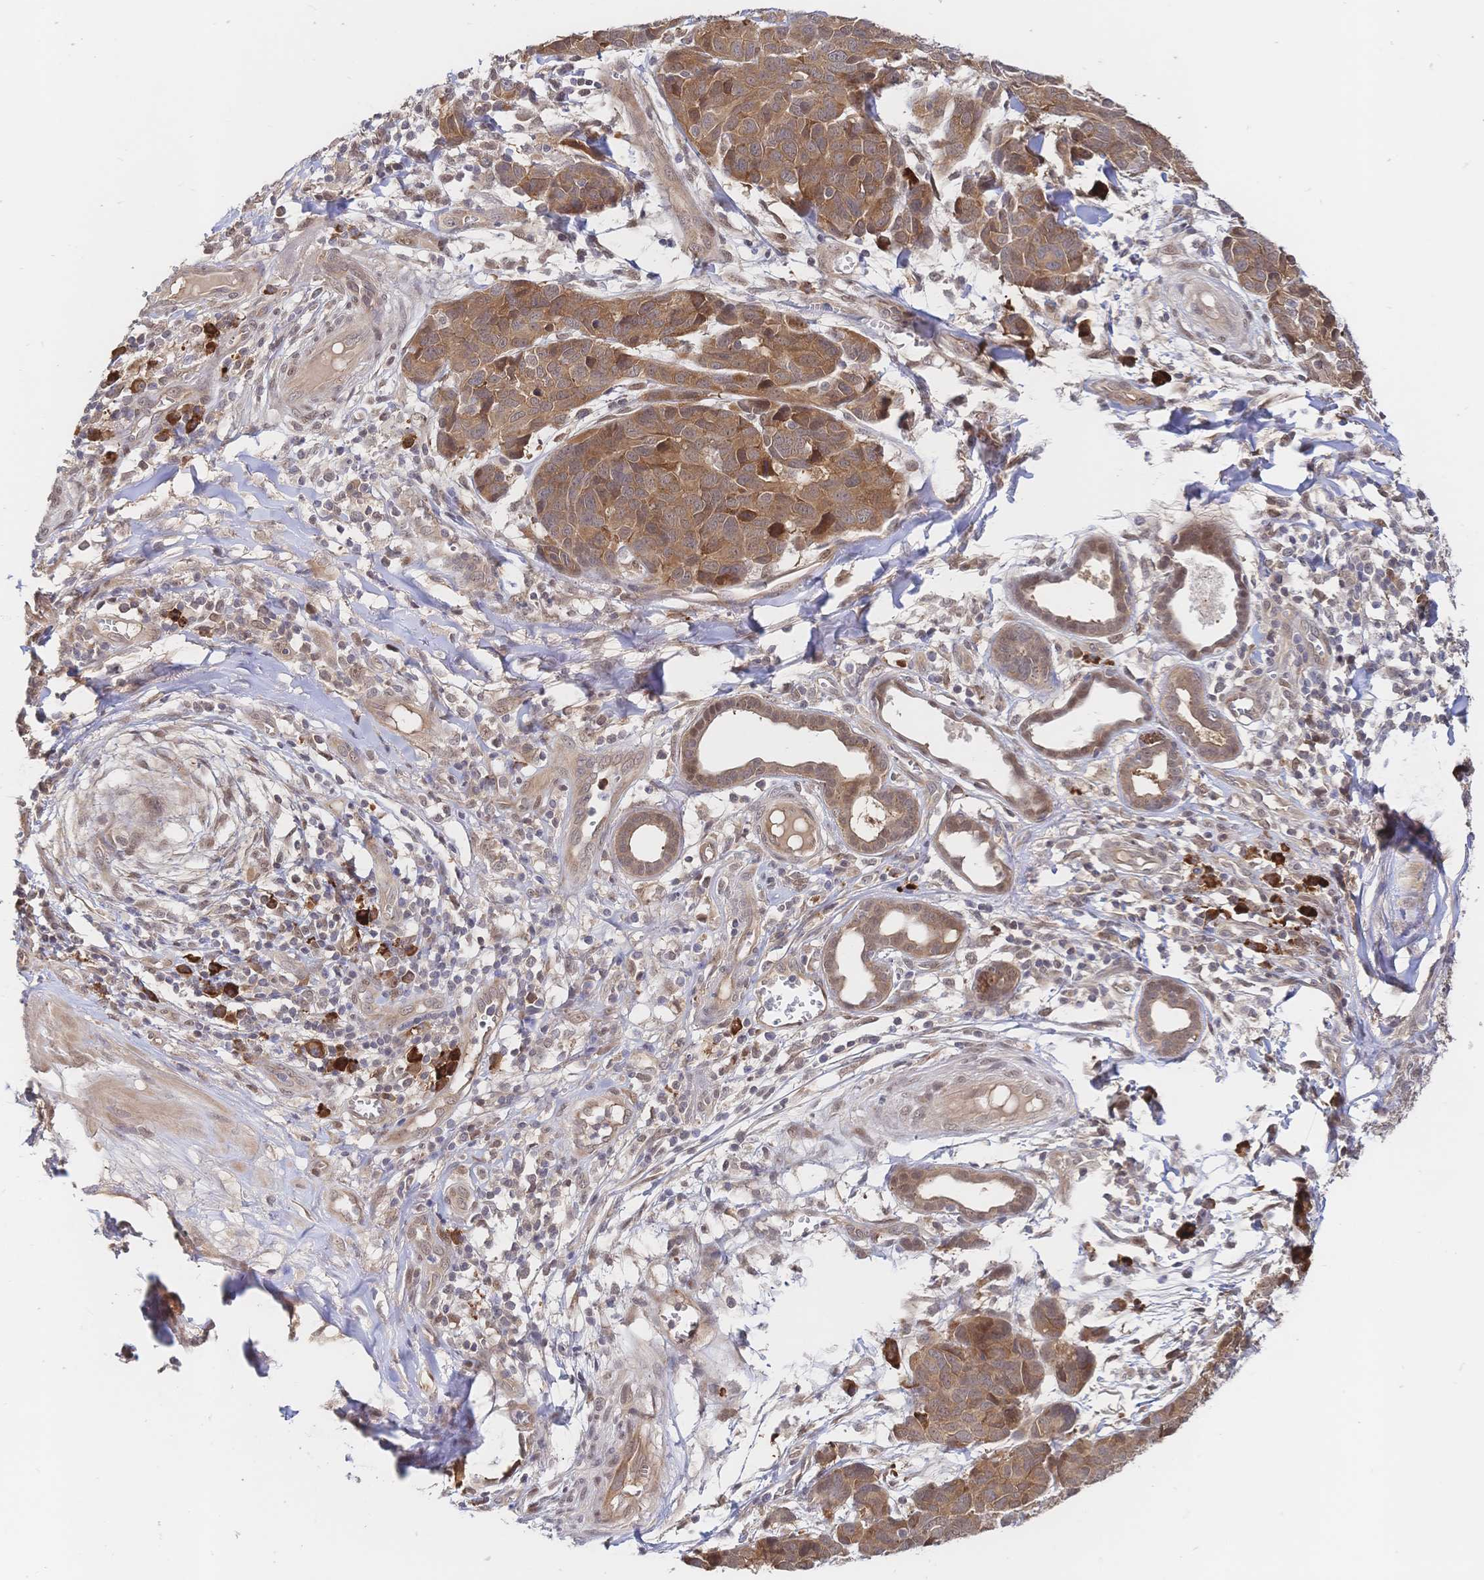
{"staining": {"intensity": "moderate", "quantity": ">75%", "location": "cytoplasmic/membranous"}, "tissue": "melanoma", "cell_type": "Tumor cells", "image_type": "cancer", "snomed": [{"axis": "morphology", "description": "Malignant melanoma, NOS"}, {"axis": "topography", "description": "Skin"}], "caption": "About >75% of tumor cells in human malignant melanoma display moderate cytoplasmic/membranous protein expression as visualized by brown immunohistochemical staining.", "gene": "LMO4", "patient": {"sex": "male", "age": 51}}